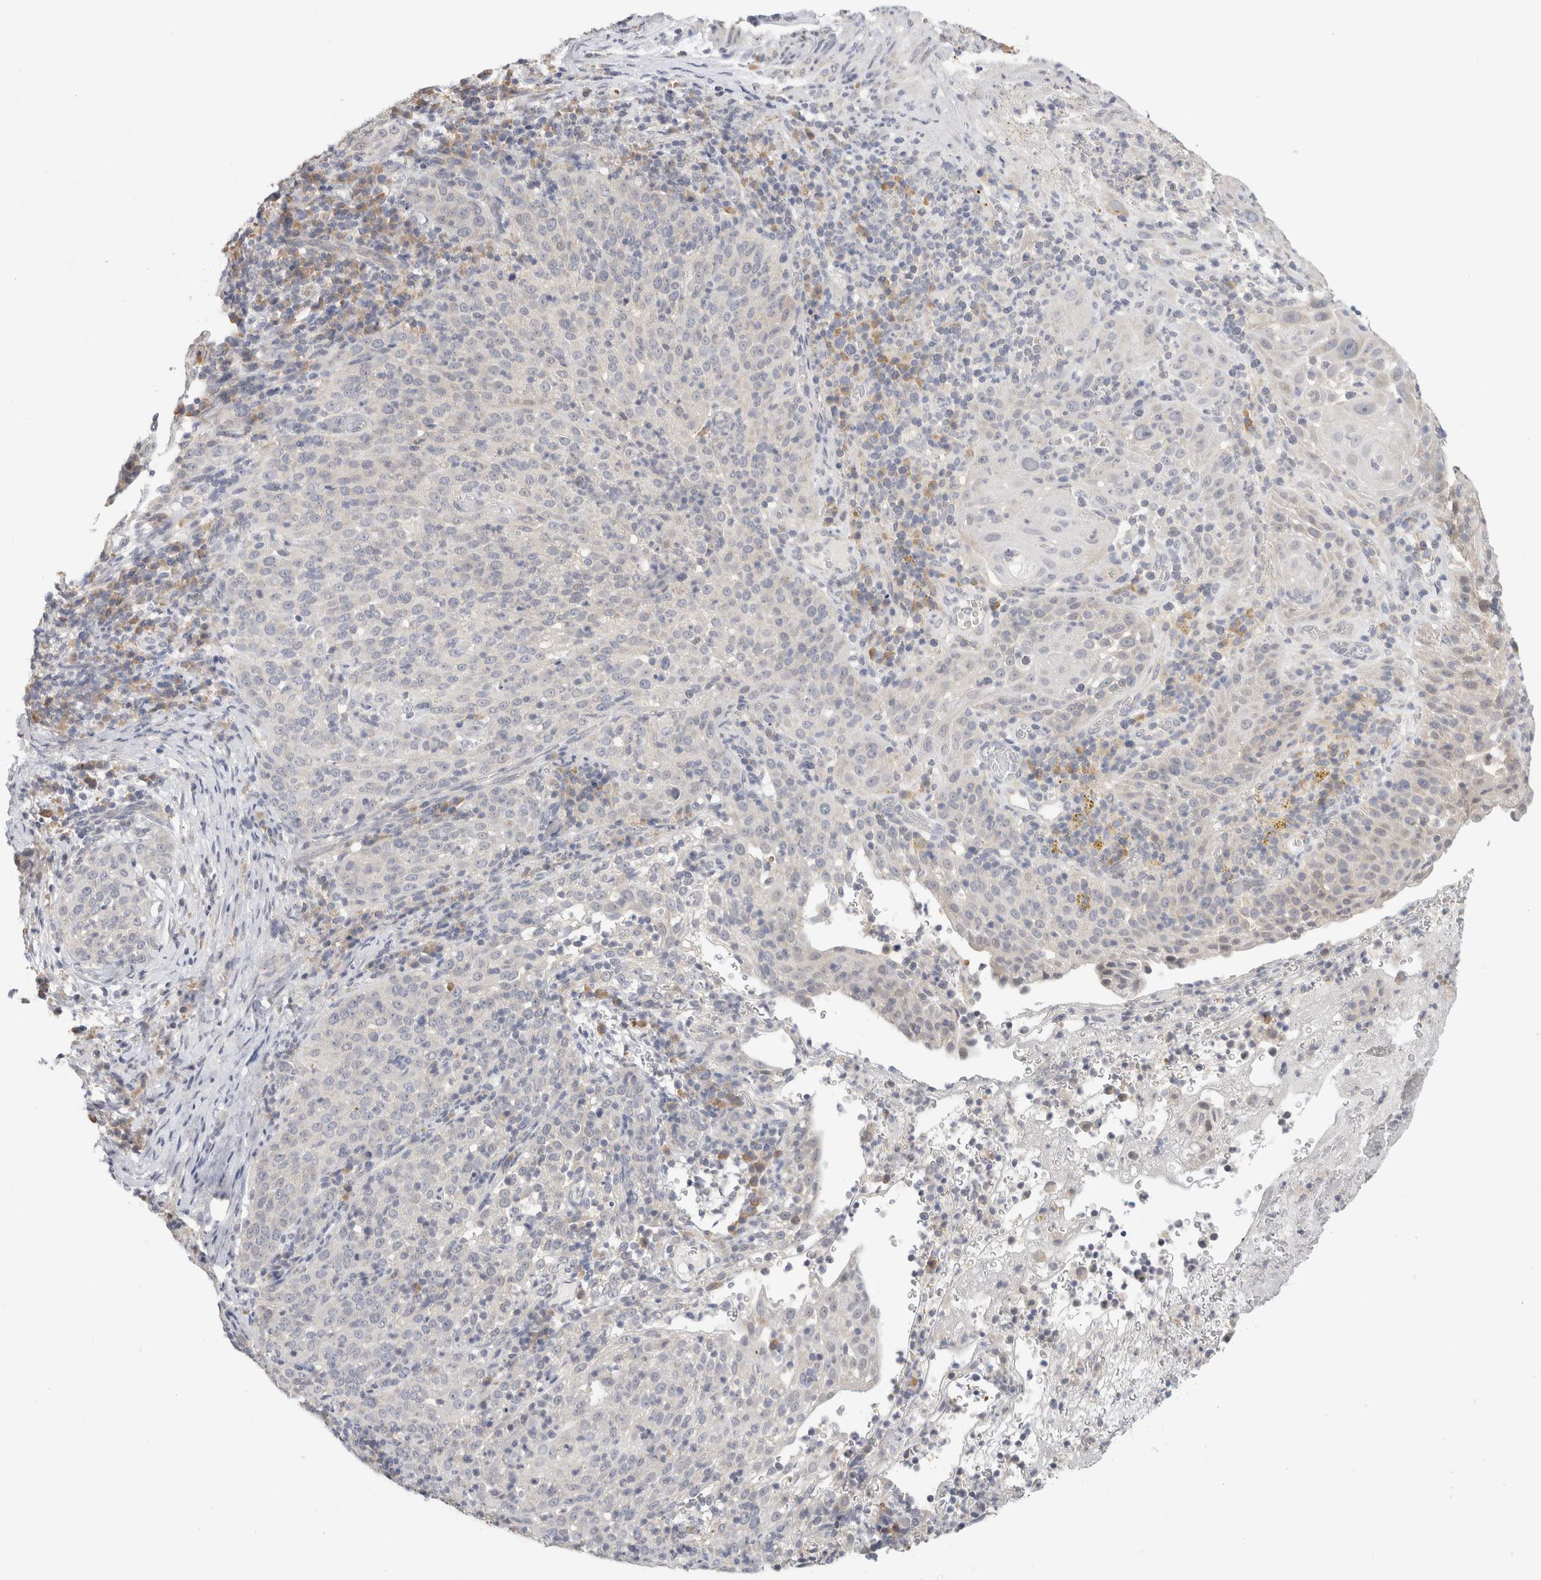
{"staining": {"intensity": "negative", "quantity": "none", "location": "none"}, "tissue": "cervical cancer", "cell_type": "Tumor cells", "image_type": "cancer", "snomed": [{"axis": "morphology", "description": "Squamous cell carcinoma, NOS"}, {"axis": "topography", "description": "Cervix"}], "caption": "DAB immunohistochemical staining of human cervical cancer demonstrates no significant staining in tumor cells.", "gene": "CHRM4", "patient": {"sex": "female", "age": 51}}